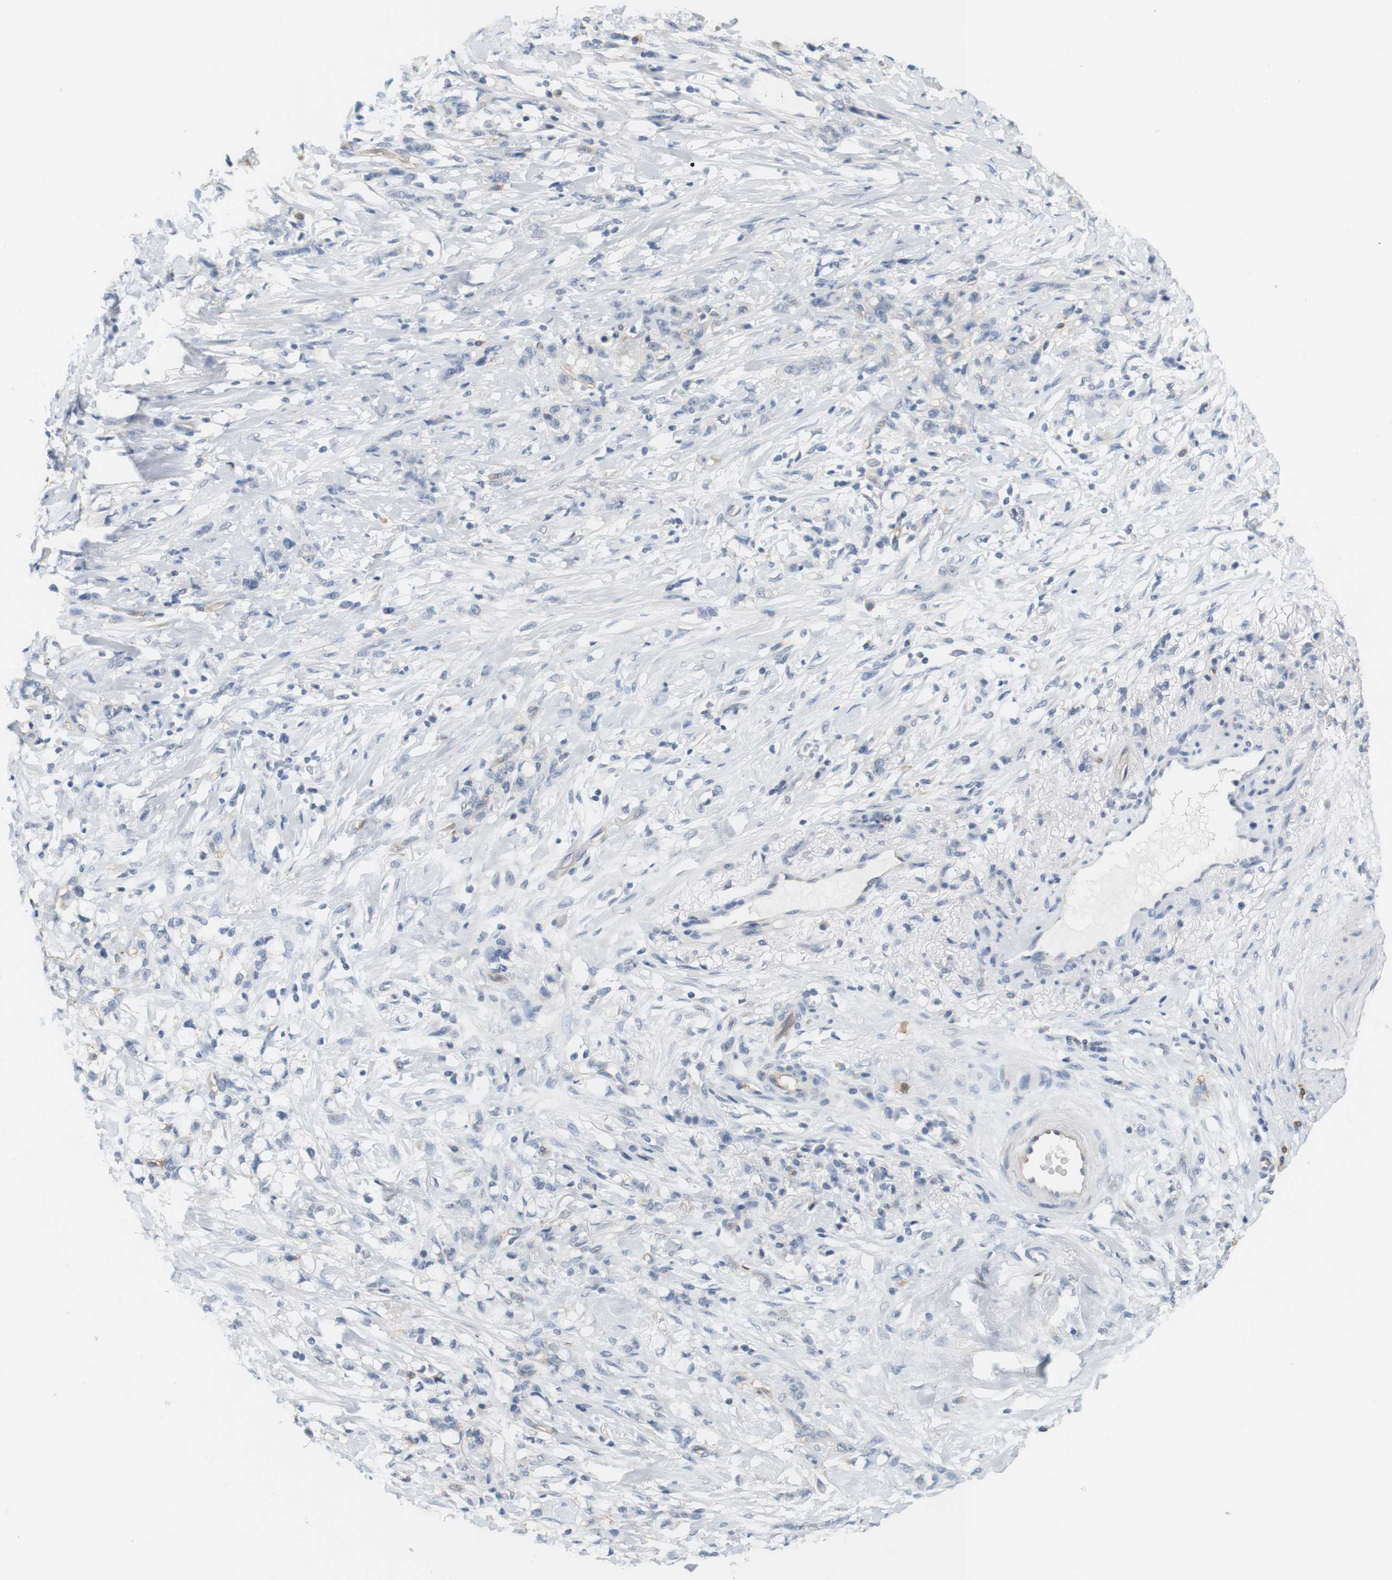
{"staining": {"intensity": "negative", "quantity": "none", "location": "none"}, "tissue": "stomach cancer", "cell_type": "Tumor cells", "image_type": "cancer", "snomed": [{"axis": "morphology", "description": "Adenocarcinoma, NOS"}, {"axis": "topography", "description": "Stomach, lower"}], "caption": "Tumor cells are negative for brown protein staining in stomach cancer (adenocarcinoma). (Brightfield microscopy of DAB (3,3'-diaminobenzidine) IHC at high magnification).", "gene": "OSR1", "patient": {"sex": "male", "age": 88}}